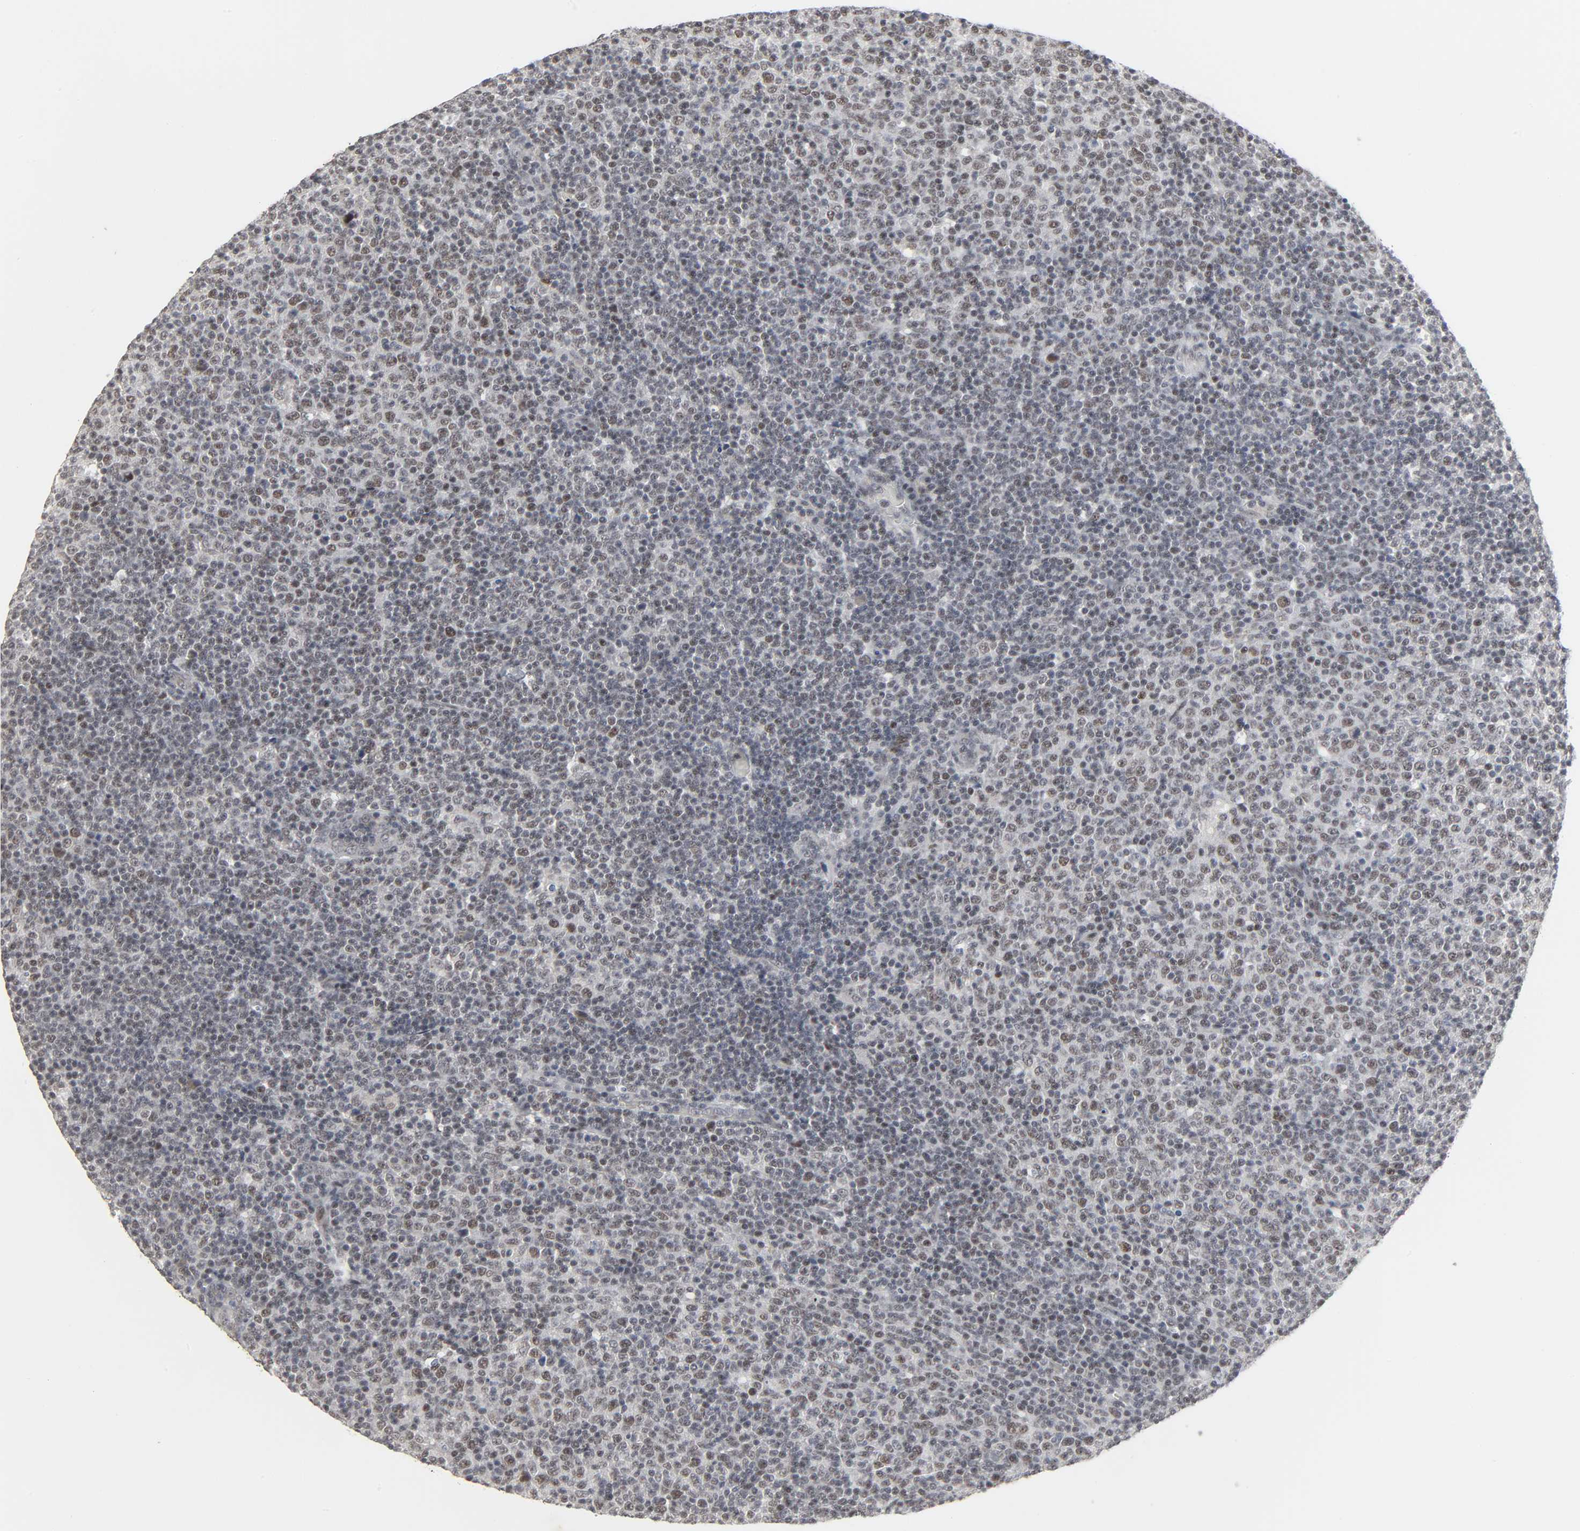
{"staining": {"intensity": "weak", "quantity": "<25%", "location": "nuclear"}, "tissue": "lymphoma", "cell_type": "Tumor cells", "image_type": "cancer", "snomed": [{"axis": "morphology", "description": "Malignant lymphoma, non-Hodgkin's type, Low grade"}, {"axis": "topography", "description": "Lymph node"}], "caption": "This is an IHC image of low-grade malignant lymphoma, non-Hodgkin's type. There is no positivity in tumor cells.", "gene": "MUC1", "patient": {"sex": "male", "age": 70}}